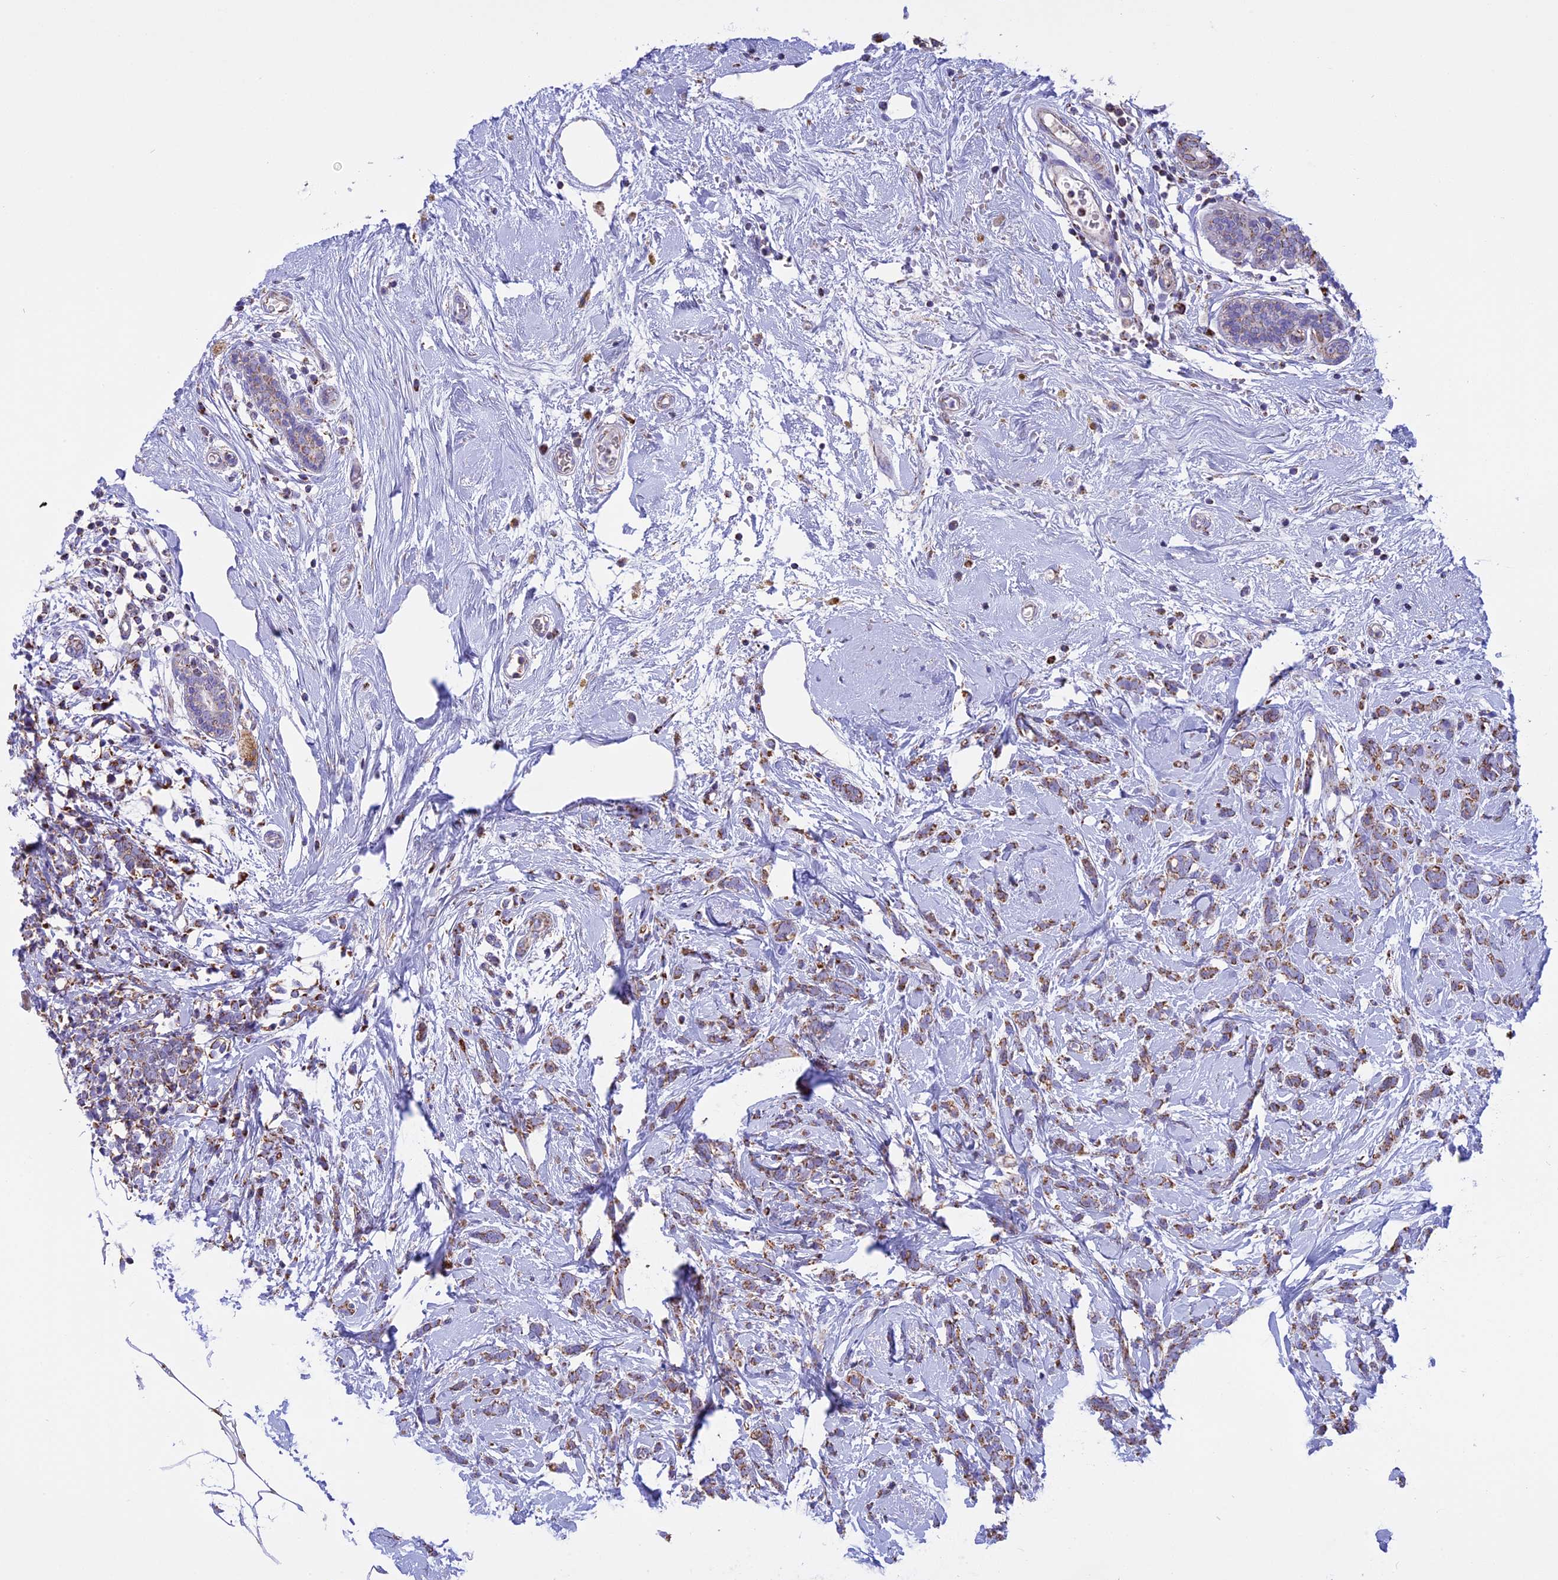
{"staining": {"intensity": "moderate", "quantity": ">75%", "location": "cytoplasmic/membranous"}, "tissue": "breast cancer", "cell_type": "Tumor cells", "image_type": "cancer", "snomed": [{"axis": "morphology", "description": "Lobular carcinoma"}, {"axis": "topography", "description": "Breast"}], "caption": "Immunohistochemical staining of human breast cancer demonstrates moderate cytoplasmic/membranous protein staining in approximately >75% of tumor cells.", "gene": "KCNG1", "patient": {"sex": "female", "age": 58}}